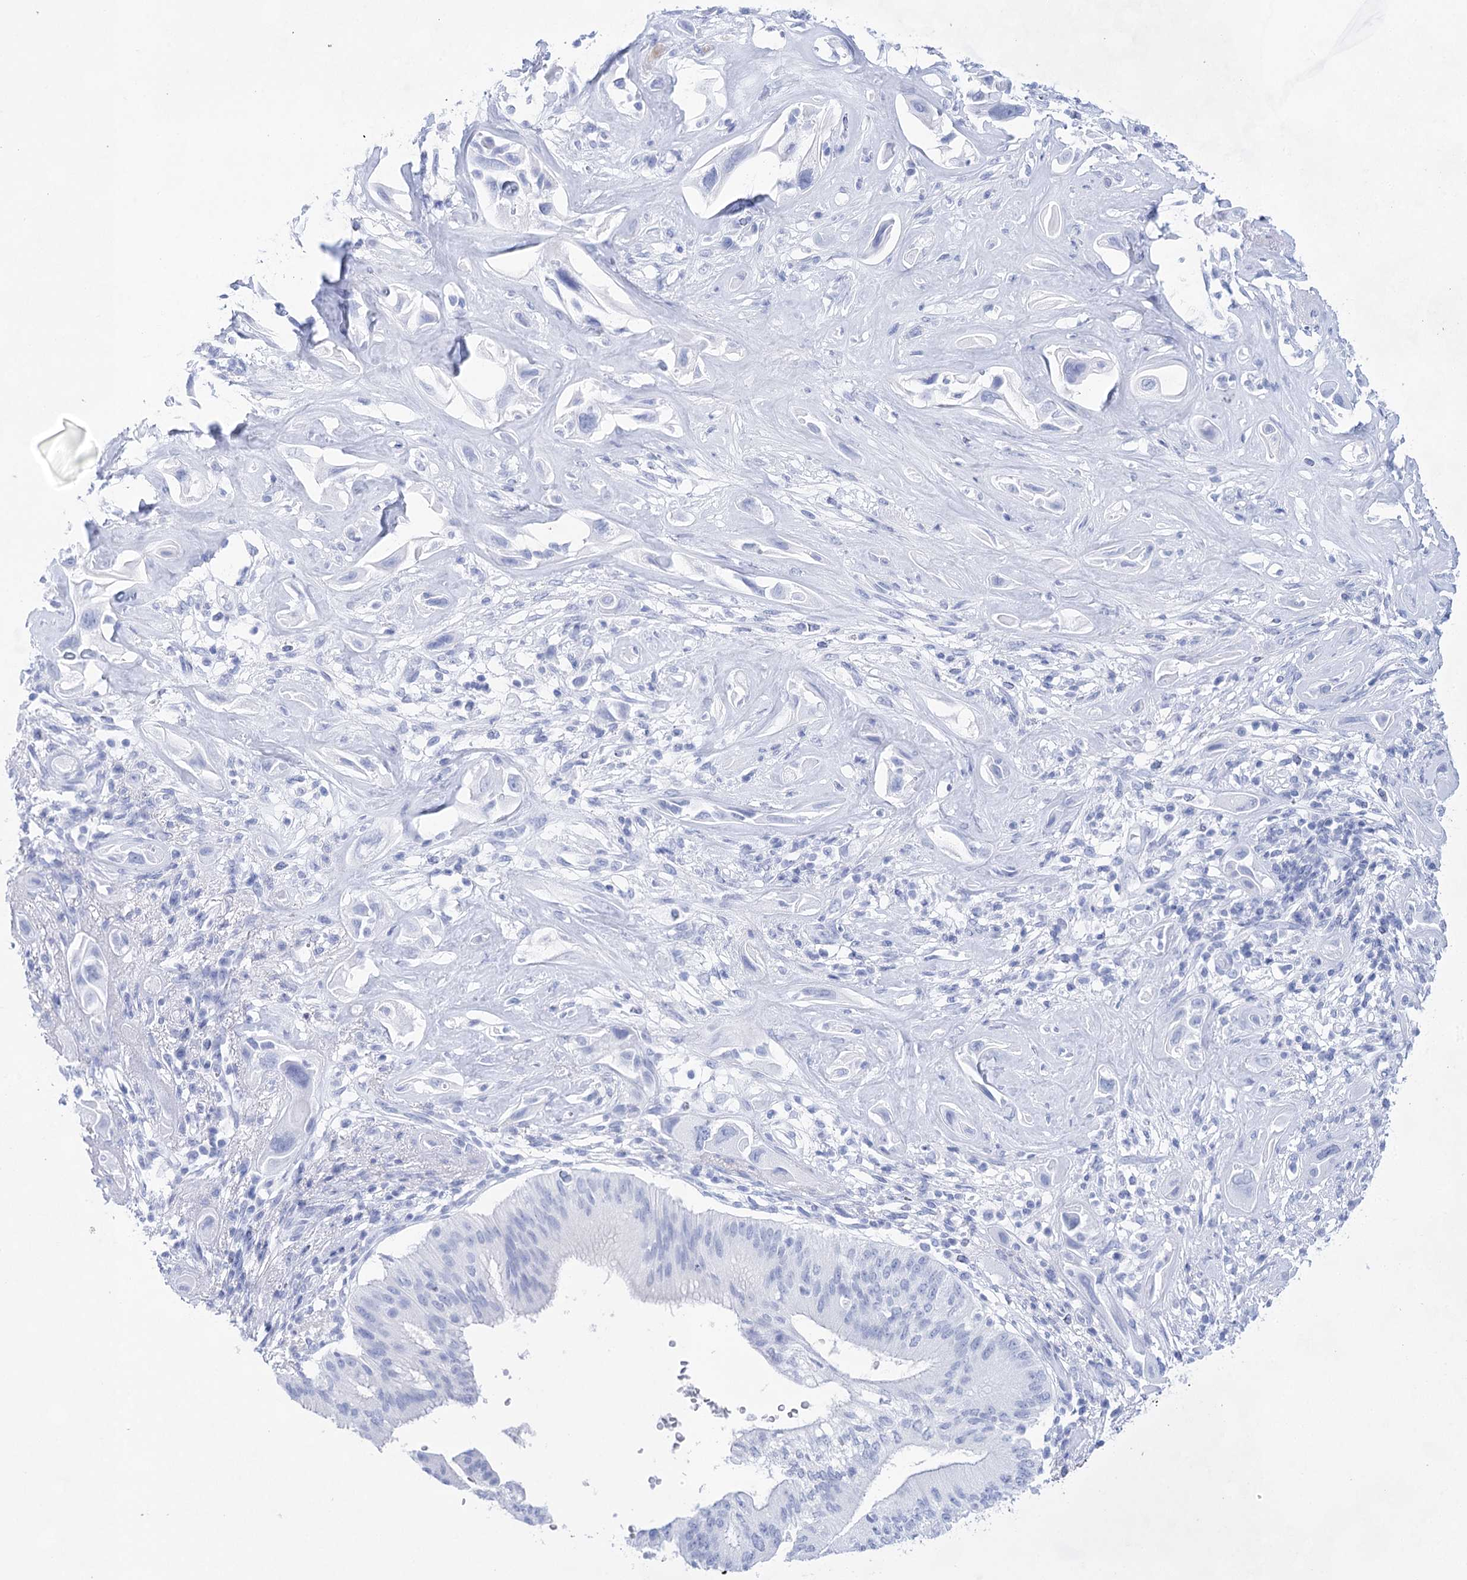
{"staining": {"intensity": "negative", "quantity": "none", "location": "none"}, "tissue": "pancreatic cancer", "cell_type": "Tumor cells", "image_type": "cancer", "snomed": [{"axis": "morphology", "description": "Adenocarcinoma, NOS"}, {"axis": "topography", "description": "Pancreas"}], "caption": "This image is of adenocarcinoma (pancreatic) stained with immunohistochemistry to label a protein in brown with the nuclei are counter-stained blue. There is no staining in tumor cells. (Immunohistochemistry, brightfield microscopy, high magnification).", "gene": "LALBA", "patient": {"sex": "male", "age": 68}}